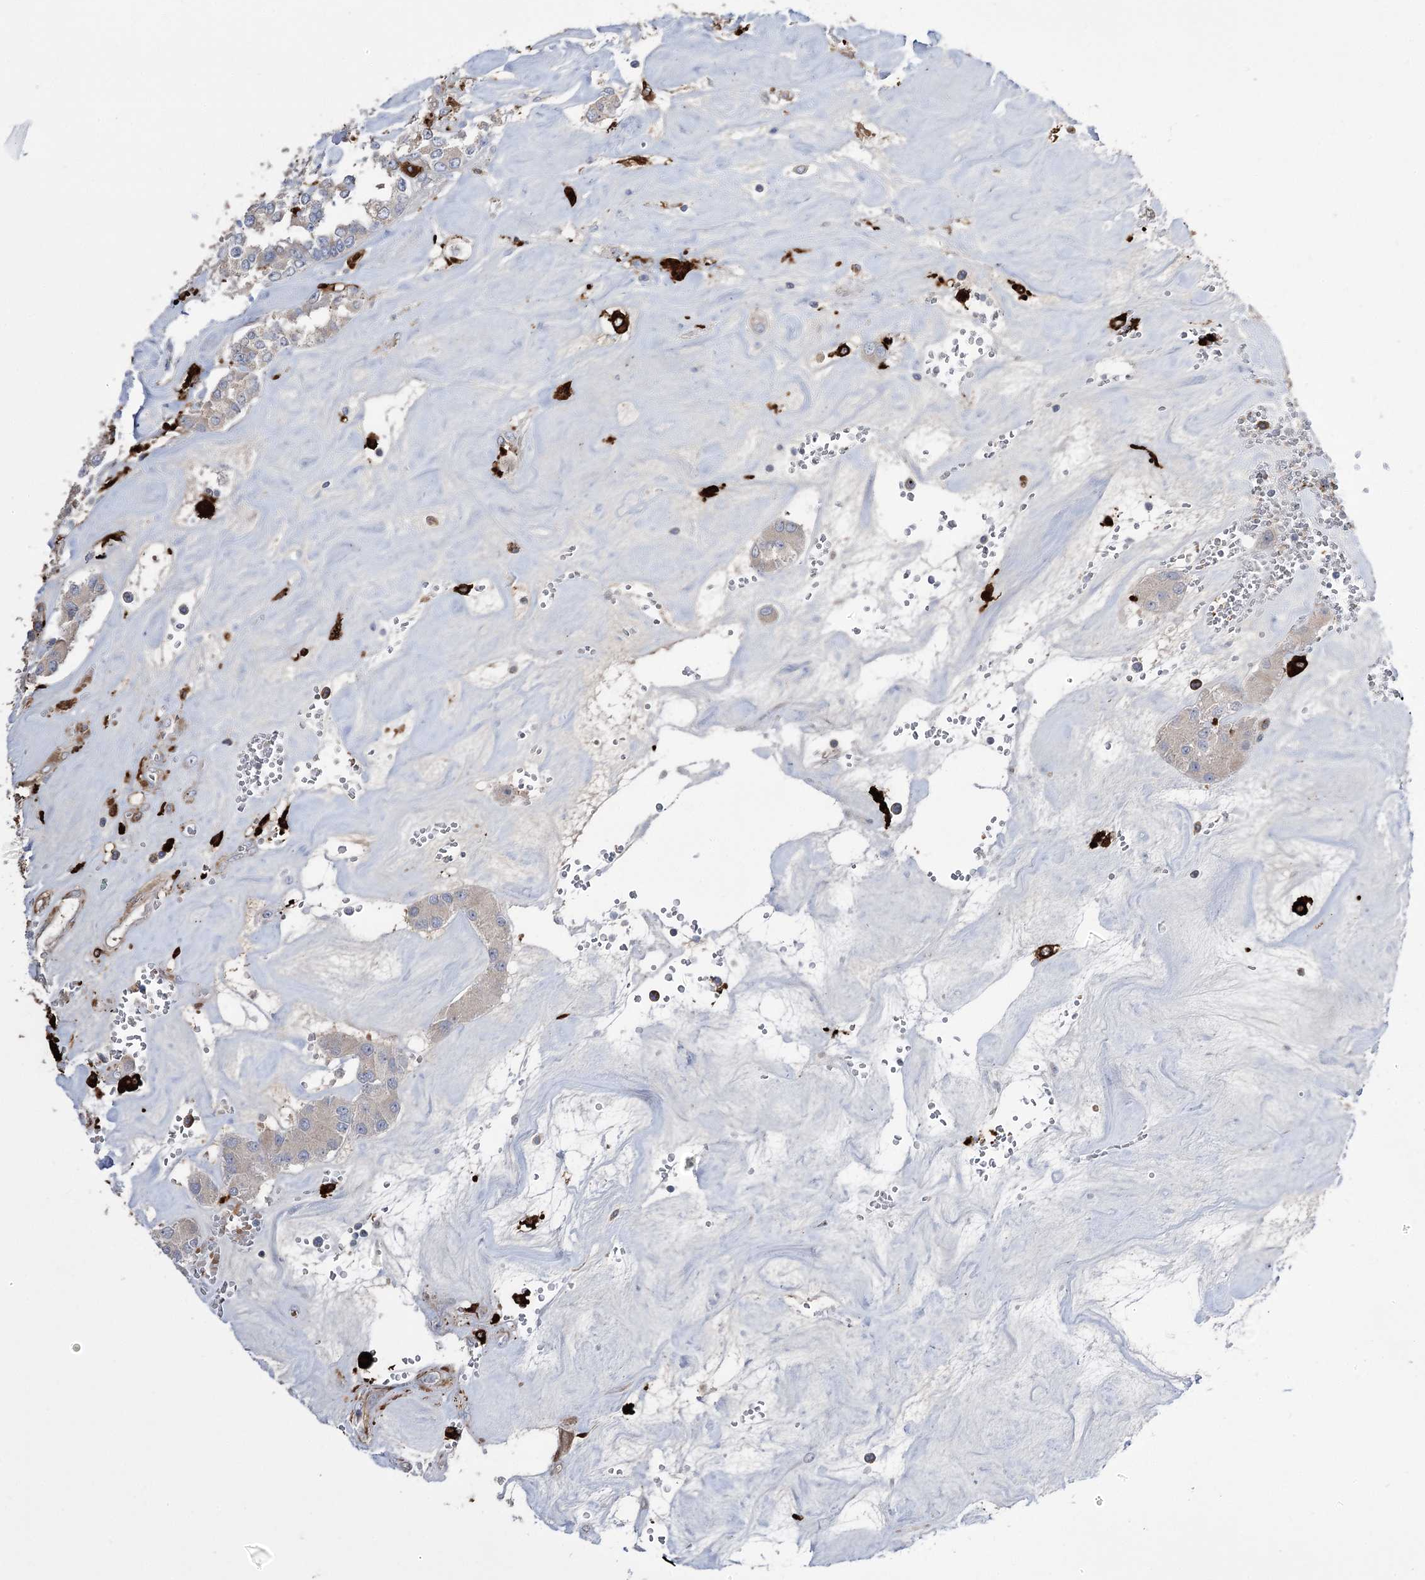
{"staining": {"intensity": "negative", "quantity": "none", "location": "none"}, "tissue": "carcinoid", "cell_type": "Tumor cells", "image_type": "cancer", "snomed": [{"axis": "morphology", "description": "Carcinoid, malignant, NOS"}, {"axis": "topography", "description": "Pancreas"}], "caption": "This histopathology image is of malignant carcinoid stained with immunohistochemistry (IHC) to label a protein in brown with the nuclei are counter-stained blue. There is no positivity in tumor cells. (DAB (3,3'-diaminobenzidine) immunohistochemistry visualized using brightfield microscopy, high magnification).", "gene": "ZNF622", "patient": {"sex": "male", "age": 41}}